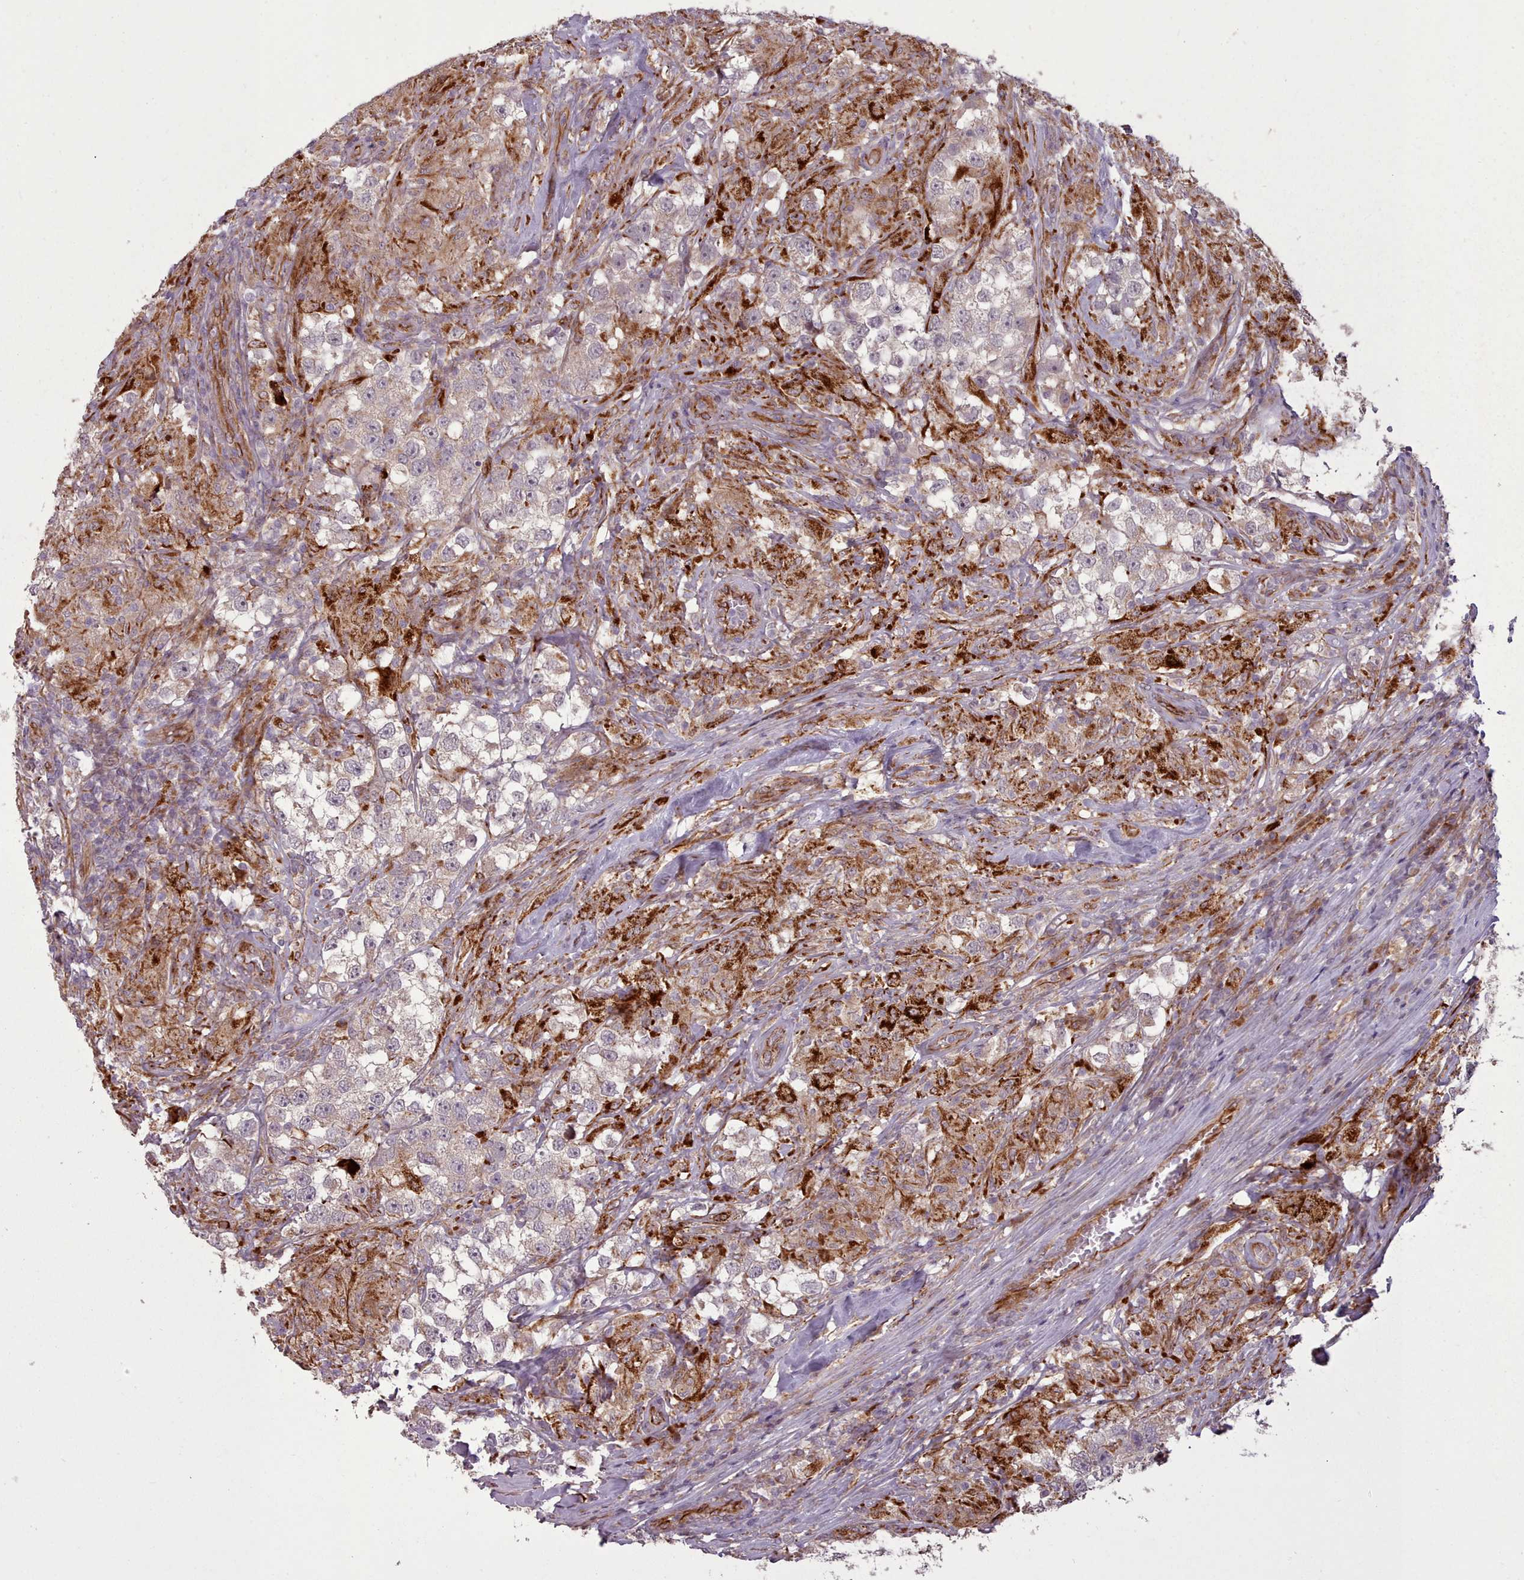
{"staining": {"intensity": "negative", "quantity": "none", "location": "none"}, "tissue": "testis cancer", "cell_type": "Tumor cells", "image_type": "cancer", "snomed": [{"axis": "morphology", "description": "Seminoma, NOS"}, {"axis": "topography", "description": "Testis"}], "caption": "Protein analysis of seminoma (testis) demonstrates no significant positivity in tumor cells. Brightfield microscopy of IHC stained with DAB (brown) and hematoxylin (blue), captured at high magnification.", "gene": "GBGT1", "patient": {"sex": "male", "age": 46}}